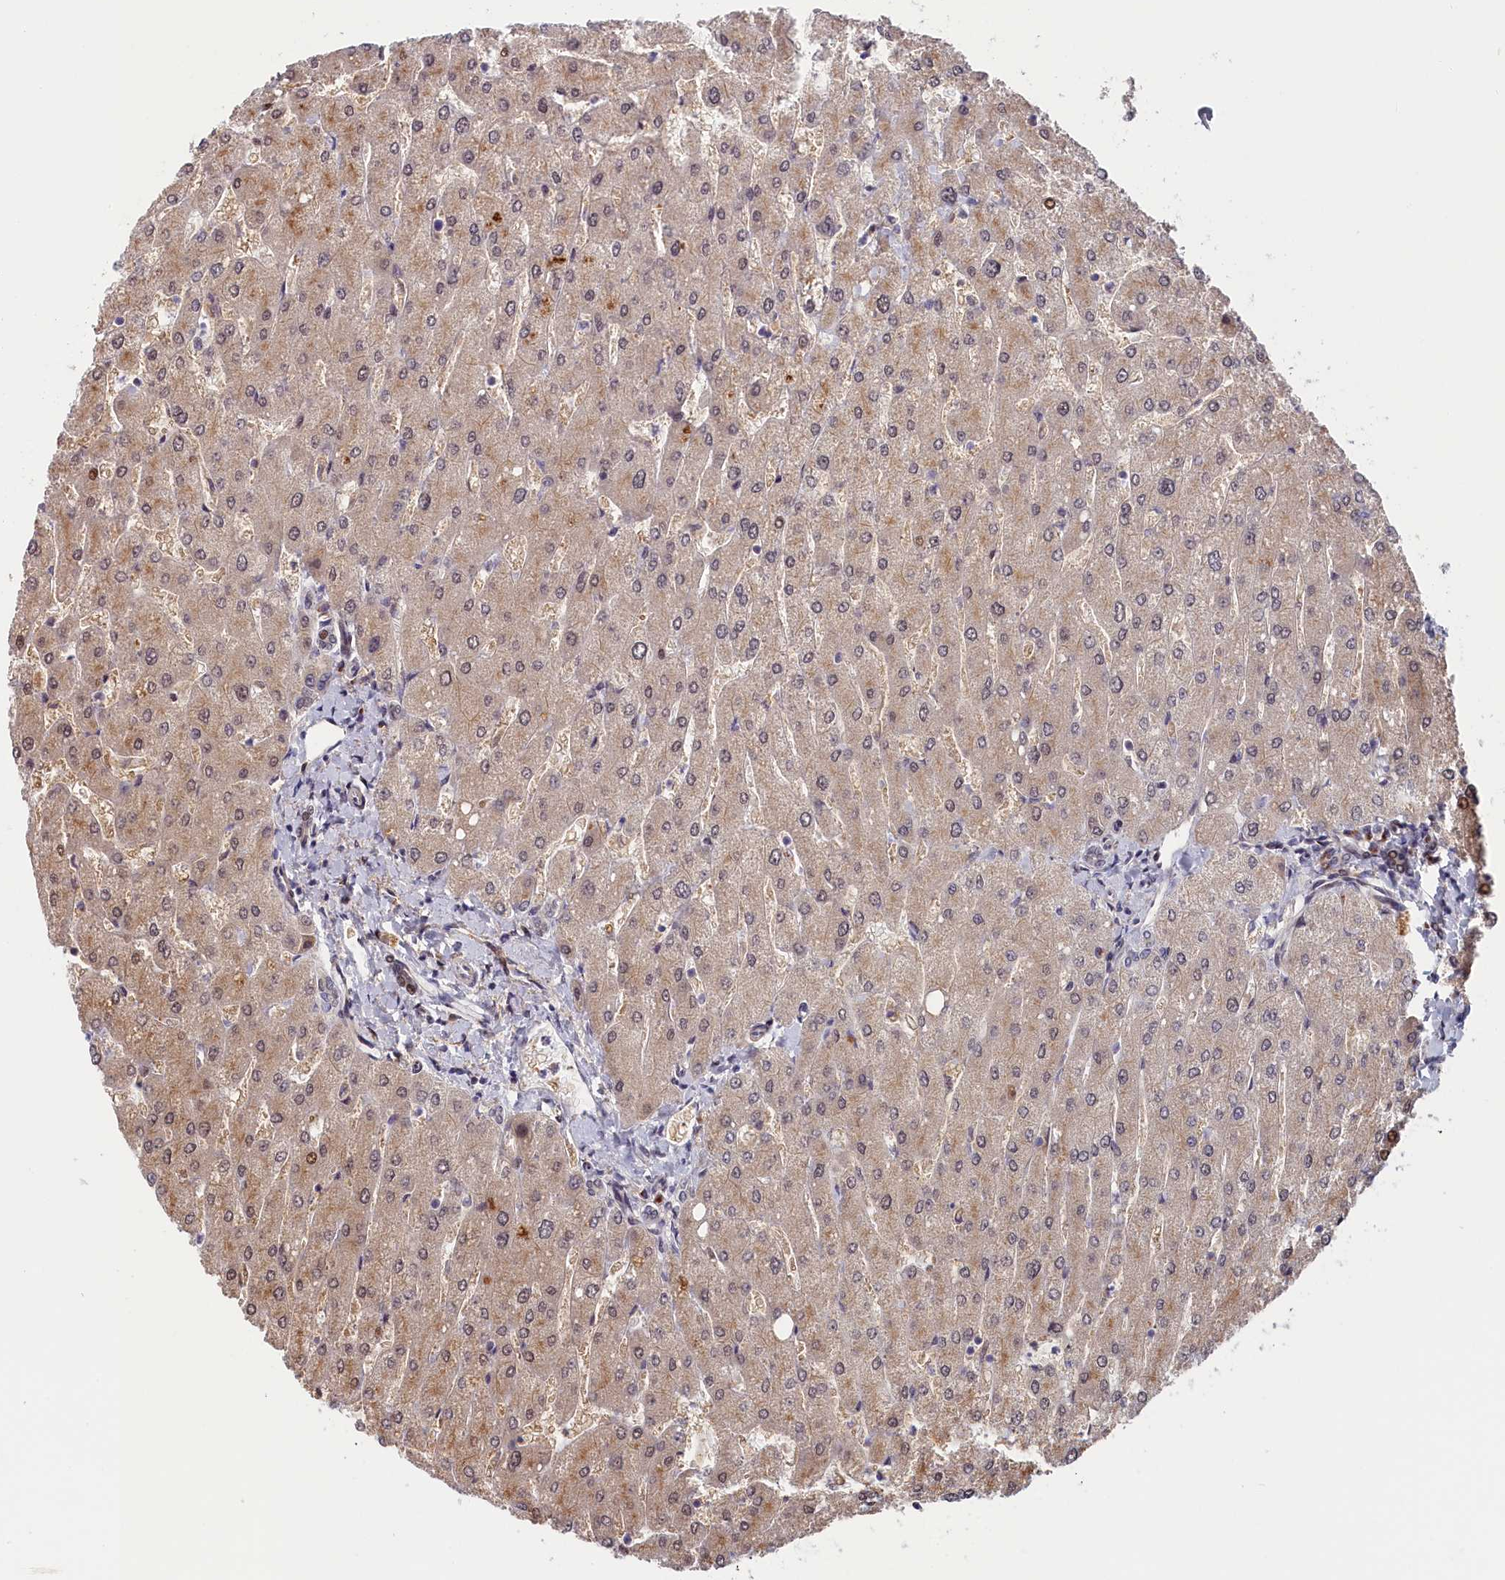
{"staining": {"intensity": "weak", "quantity": "25%-75%", "location": "nuclear"}, "tissue": "liver", "cell_type": "Cholangiocytes", "image_type": "normal", "snomed": [{"axis": "morphology", "description": "Normal tissue, NOS"}, {"axis": "topography", "description": "Liver"}], "caption": "Weak nuclear protein positivity is identified in about 25%-75% of cholangiocytes in liver.", "gene": "CHST12", "patient": {"sex": "male", "age": 55}}